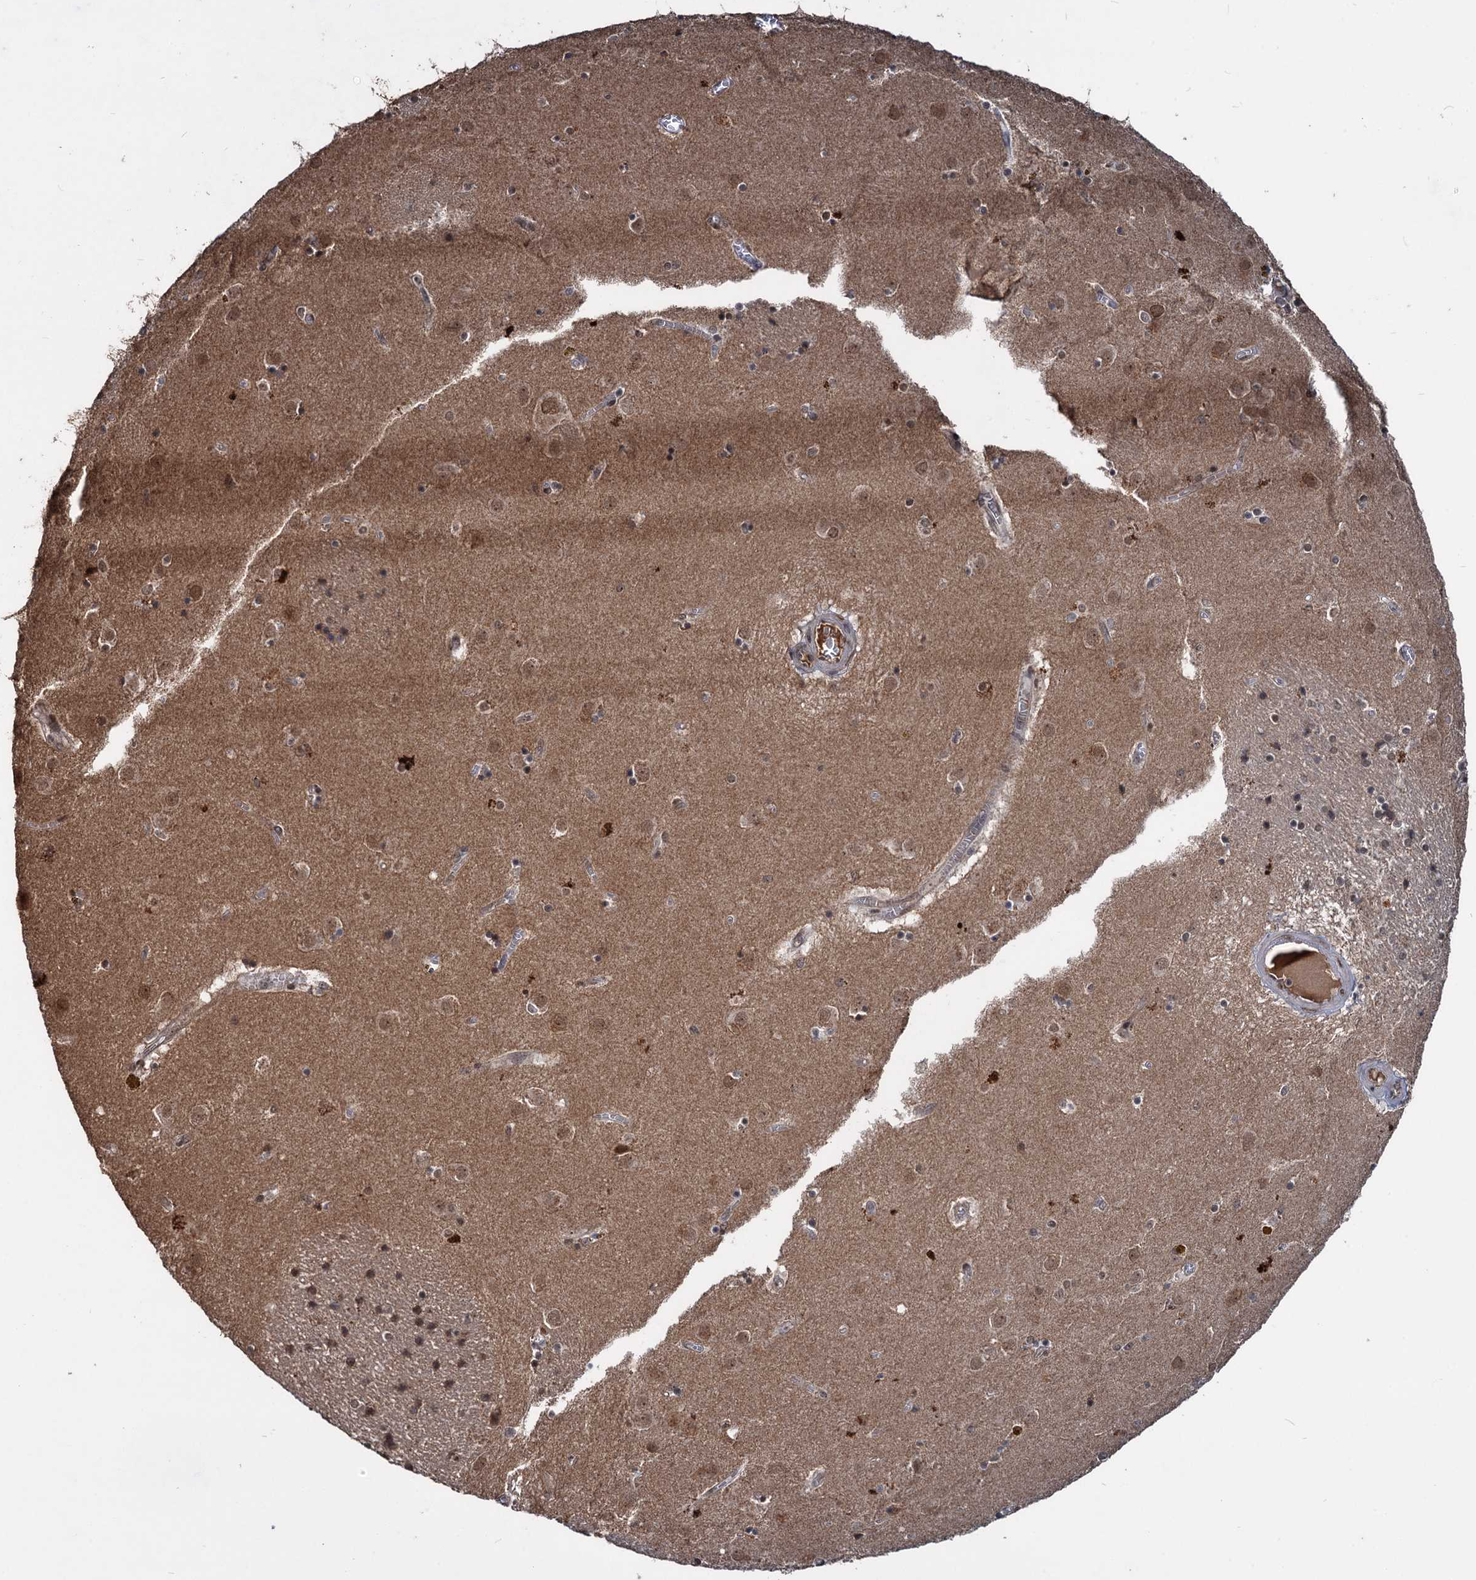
{"staining": {"intensity": "moderate", "quantity": "25%-75%", "location": "nuclear"}, "tissue": "caudate", "cell_type": "Glial cells", "image_type": "normal", "snomed": [{"axis": "morphology", "description": "Normal tissue, NOS"}, {"axis": "topography", "description": "Lateral ventricle wall"}], "caption": "Immunohistochemistry (IHC) staining of normal caudate, which demonstrates medium levels of moderate nuclear positivity in approximately 25%-75% of glial cells indicating moderate nuclear protein staining. The staining was performed using DAB (3,3'-diaminobenzidine) (brown) for protein detection and nuclei were counterstained in hematoxylin (blue).", "gene": "FAM216B", "patient": {"sex": "male", "age": 70}}